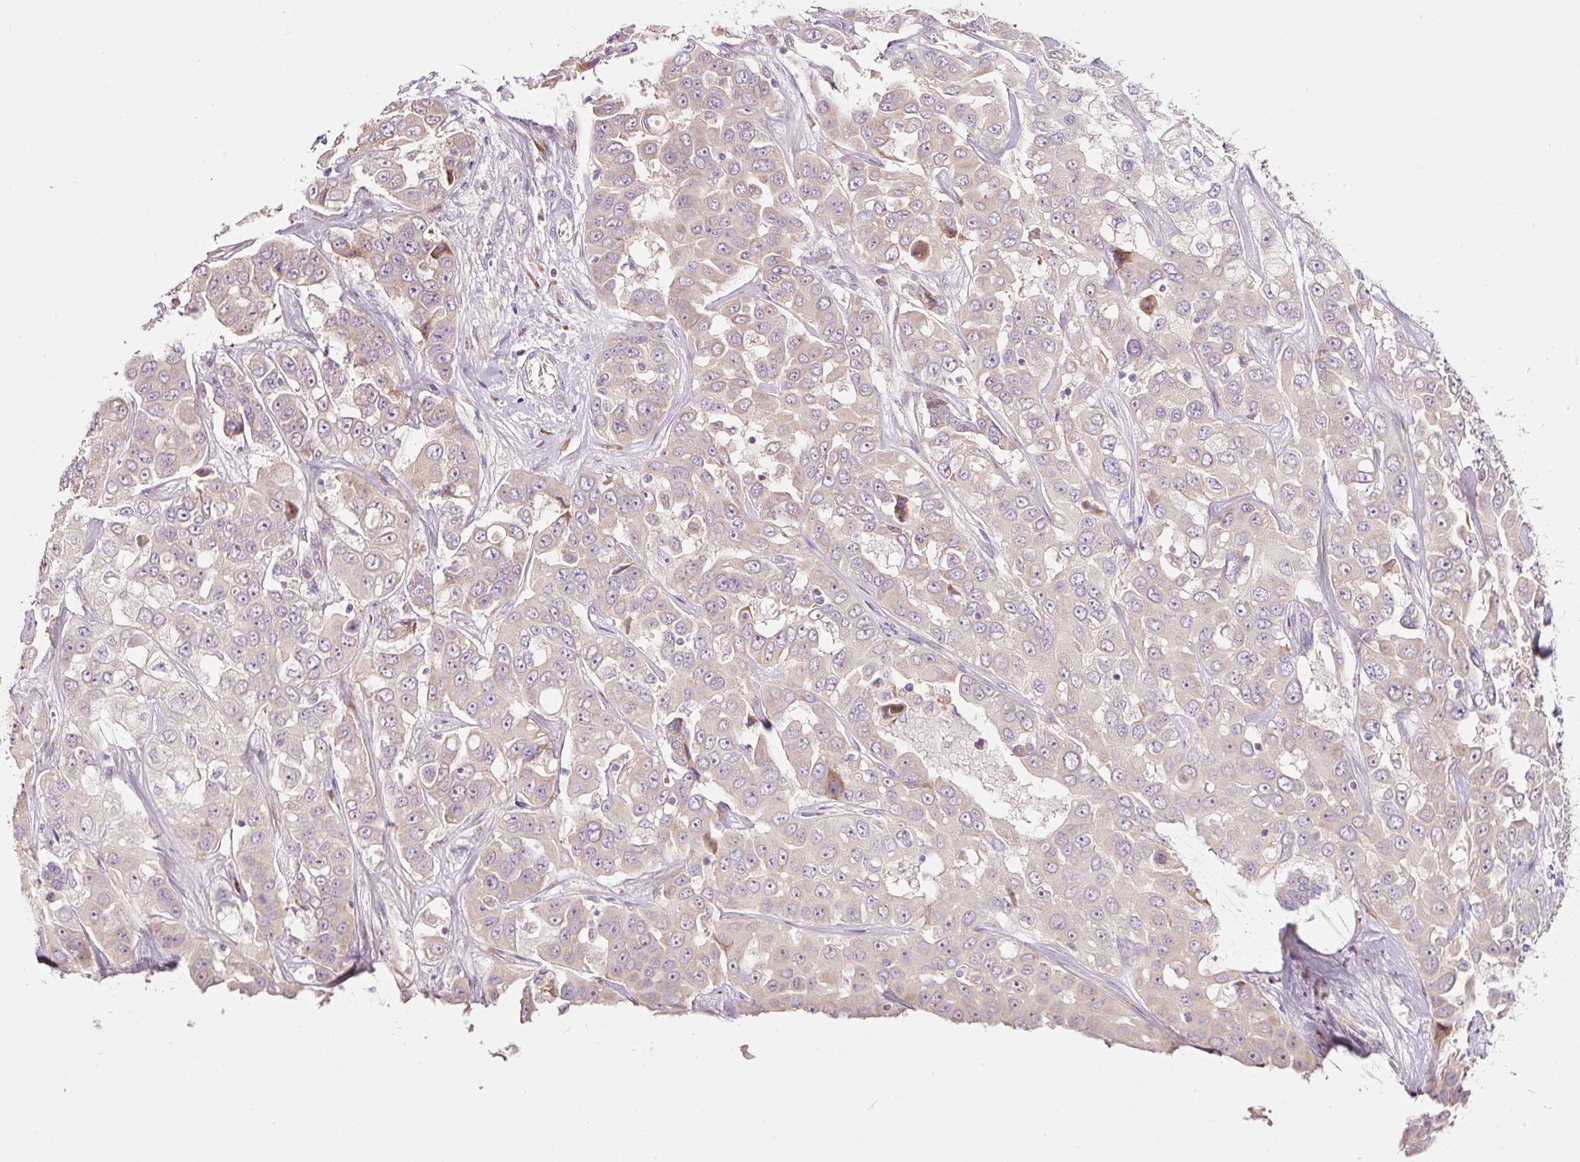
{"staining": {"intensity": "negative", "quantity": "none", "location": "none"}, "tissue": "liver cancer", "cell_type": "Tumor cells", "image_type": "cancer", "snomed": [{"axis": "morphology", "description": "Cholangiocarcinoma"}, {"axis": "topography", "description": "Liver"}], "caption": "Immunohistochemistry (IHC) histopathology image of human liver cancer stained for a protein (brown), which exhibits no staining in tumor cells.", "gene": "RSPO2", "patient": {"sex": "female", "age": 52}}